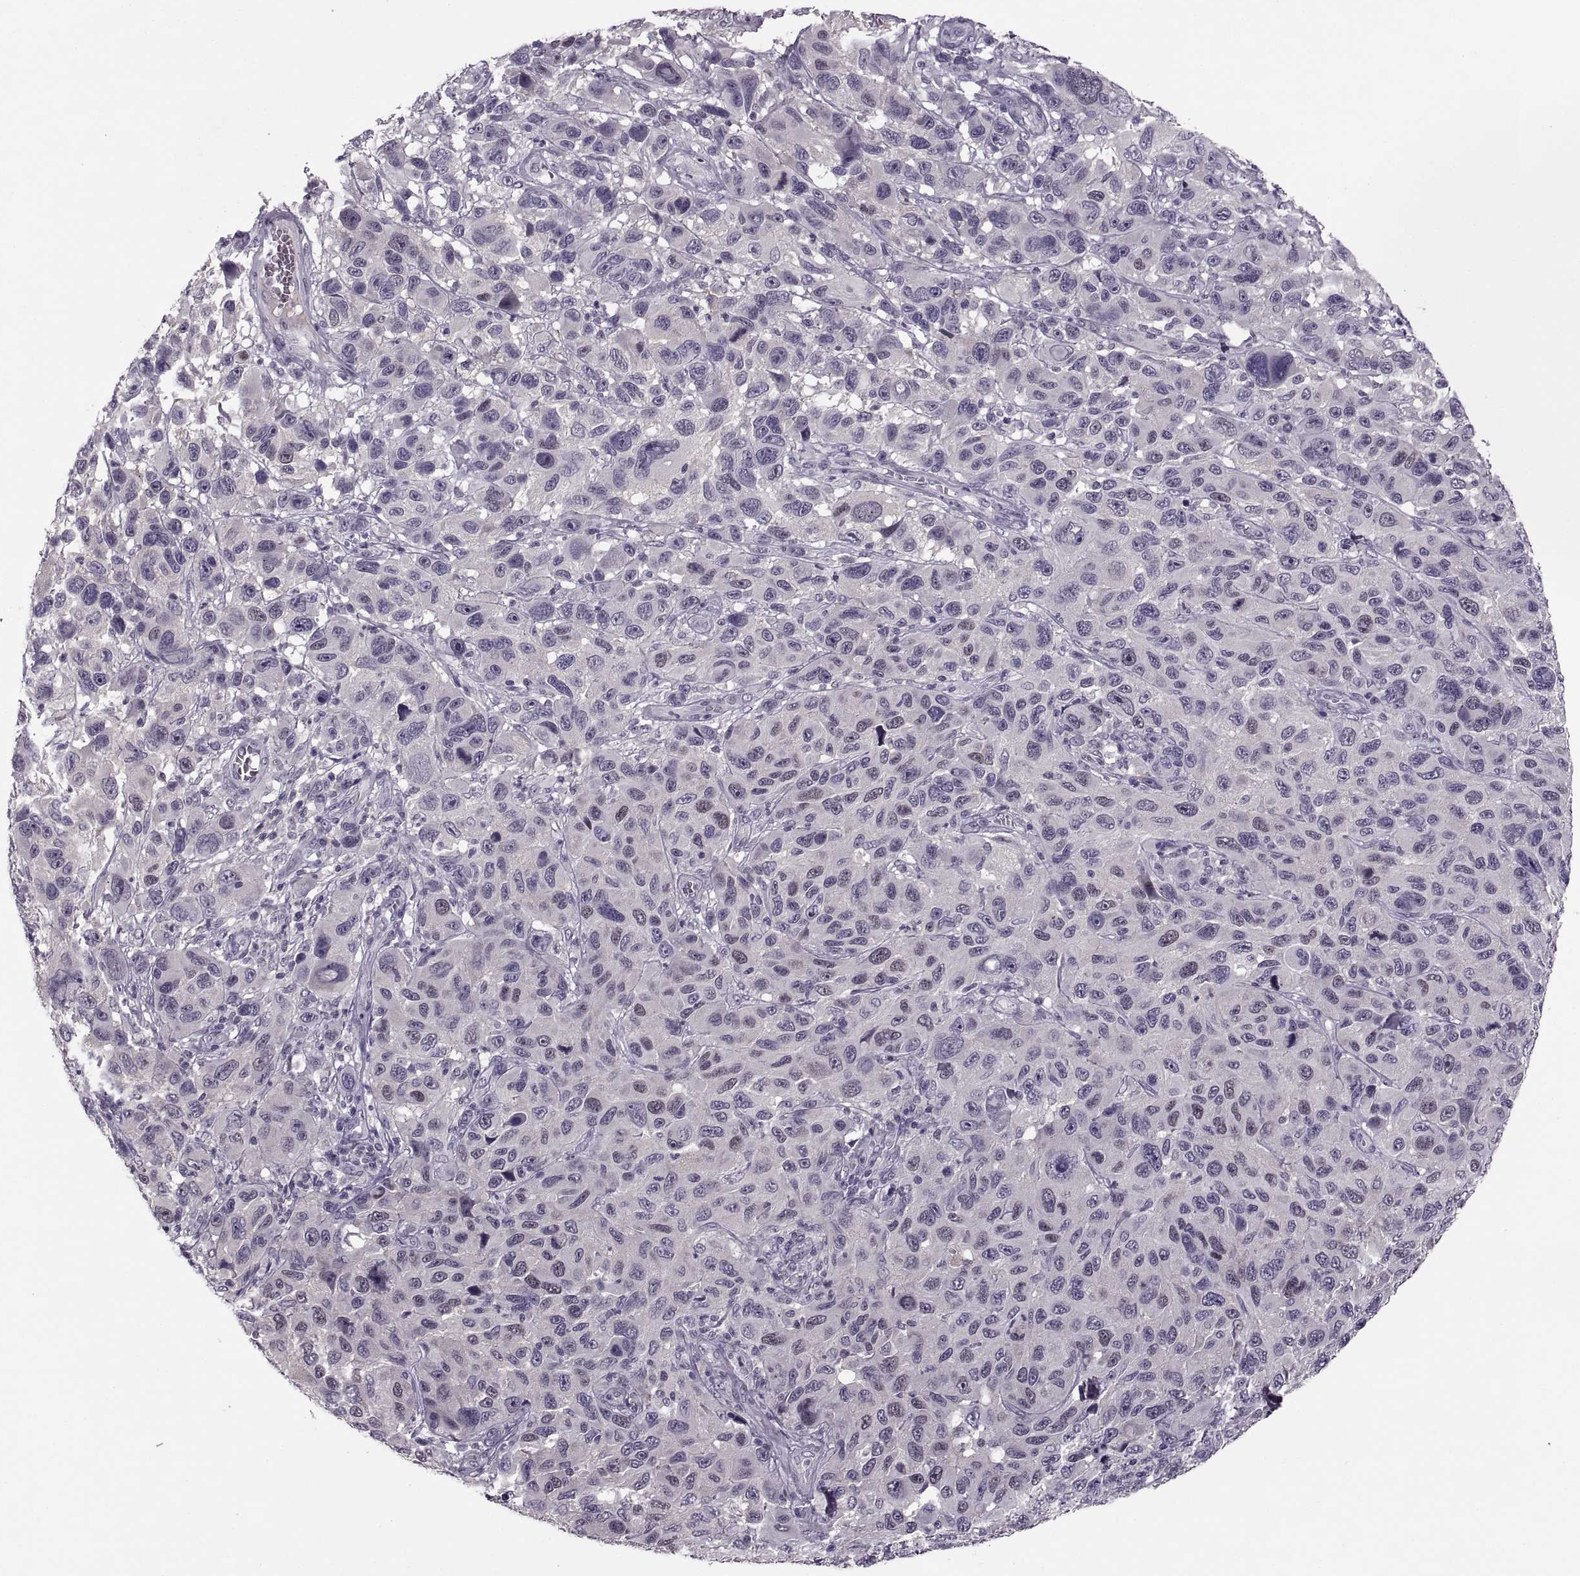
{"staining": {"intensity": "negative", "quantity": "none", "location": "none"}, "tissue": "melanoma", "cell_type": "Tumor cells", "image_type": "cancer", "snomed": [{"axis": "morphology", "description": "Malignant melanoma, NOS"}, {"axis": "topography", "description": "Skin"}], "caption": "Immunohistochemistry micrograph of malignant melanoma stained for a protein (brown), which exhibits no expression in tumor cells. (DAB (3,3'-diaminobenzidine) IHC visualized using brightfield microscopy, high magnification).", "gene": "CACNA1F", "patient": {"sex": "male", "age": 53}}